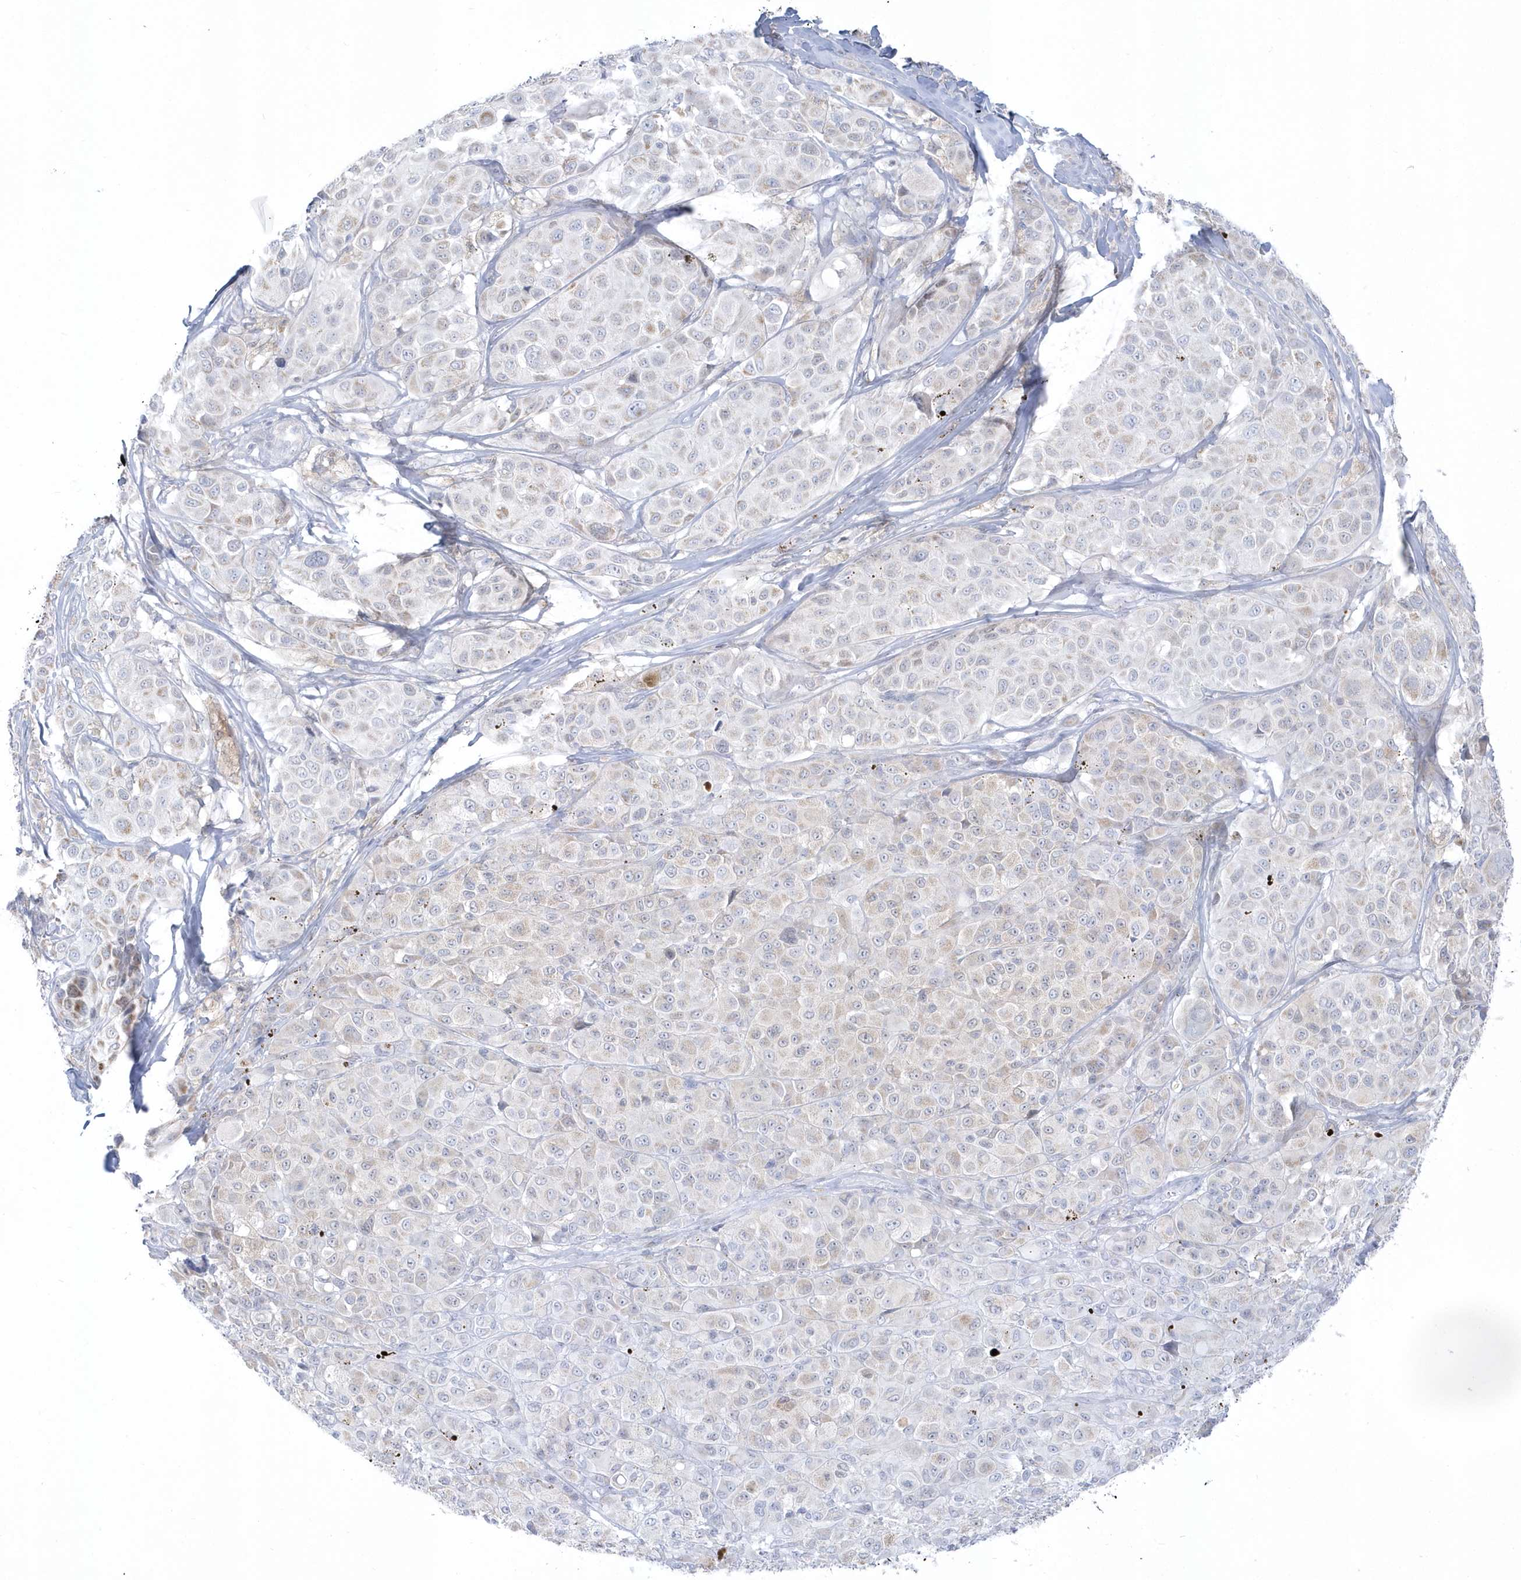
{"staining": {"intensity": "weak", "quantity": "<25%", "location": "cytoplasmic/membranous"}, "tissue": "melanoma", "cell_type": "Tumor cells", "image_type": "cancer", "snomed": [{"axis": "morphology", "description": "Malignant melanoma, NOS"}, {"axis": "topography", "description": "Skin of trunk"}], "caption": "Human malignant melanoma stained for a protein using immunohistochemistry shows no positivity in tumor cells.", "gene": "PCBD1", "patient": {"sex": "male", "age": 71}}